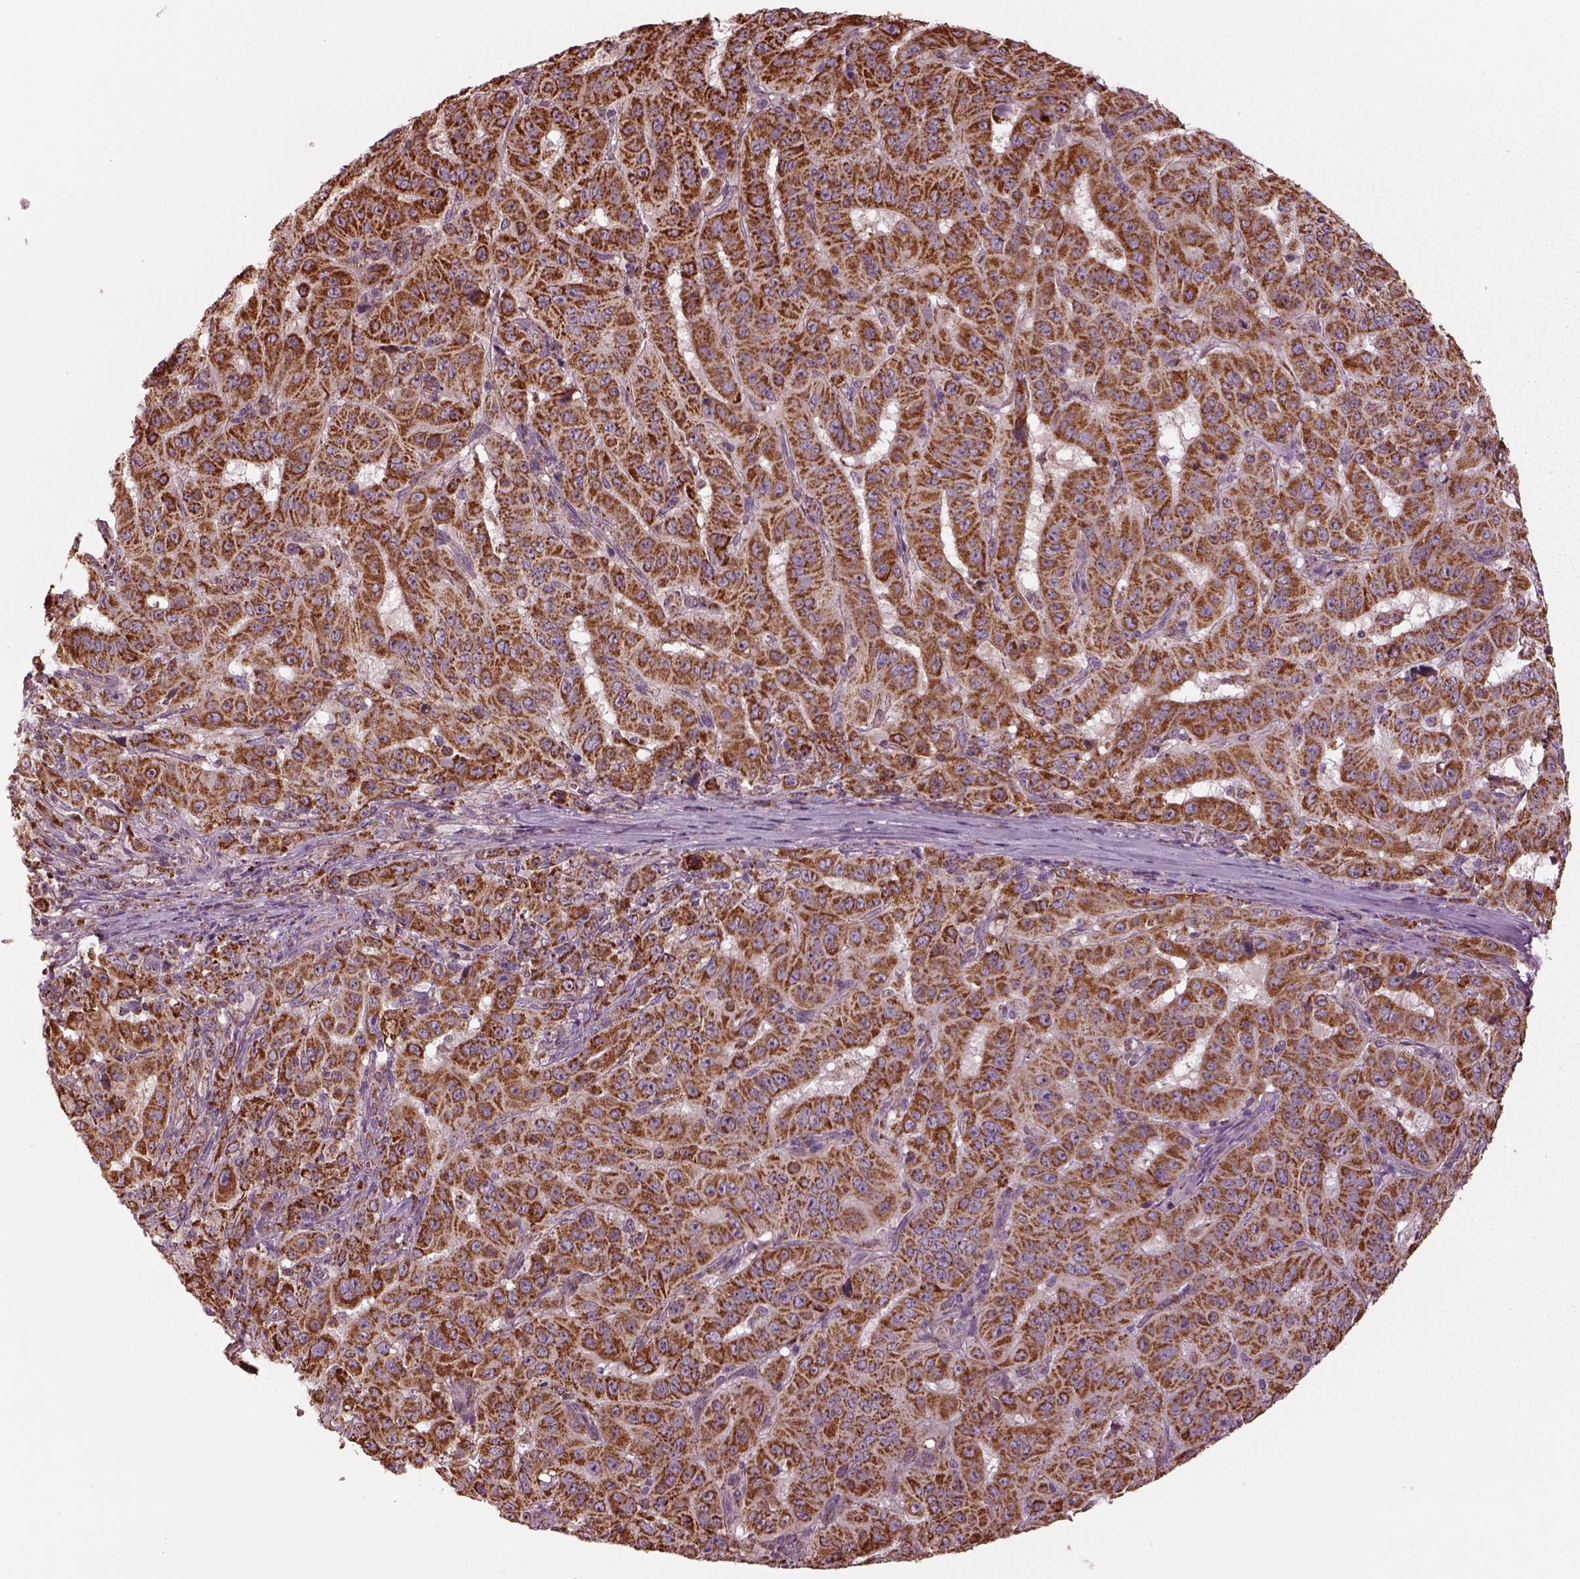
{"staining": {"intensity": "moderate", "quantity": ">75%", "location": "cytoplasmic/membranous"}, "tissue": "pancreatic cancer", "cell_type": "Tumor cells", "image_type": "cancer", "snomed": [{"axis": "morphology", "description": "Adenocarcinoma, NOS"}, {"axis": "topography", "description": "Pancreas"}], "caption": "This micrograph exhibits immunohistochemistry (IHC) staining of human pancreatic cancer, with medium moderate cytoplasmic/membranous positivity in approximately >75% of tumor cells.", "gene": "TMEM254", "patient": {"sex": "male", "age": 63}}